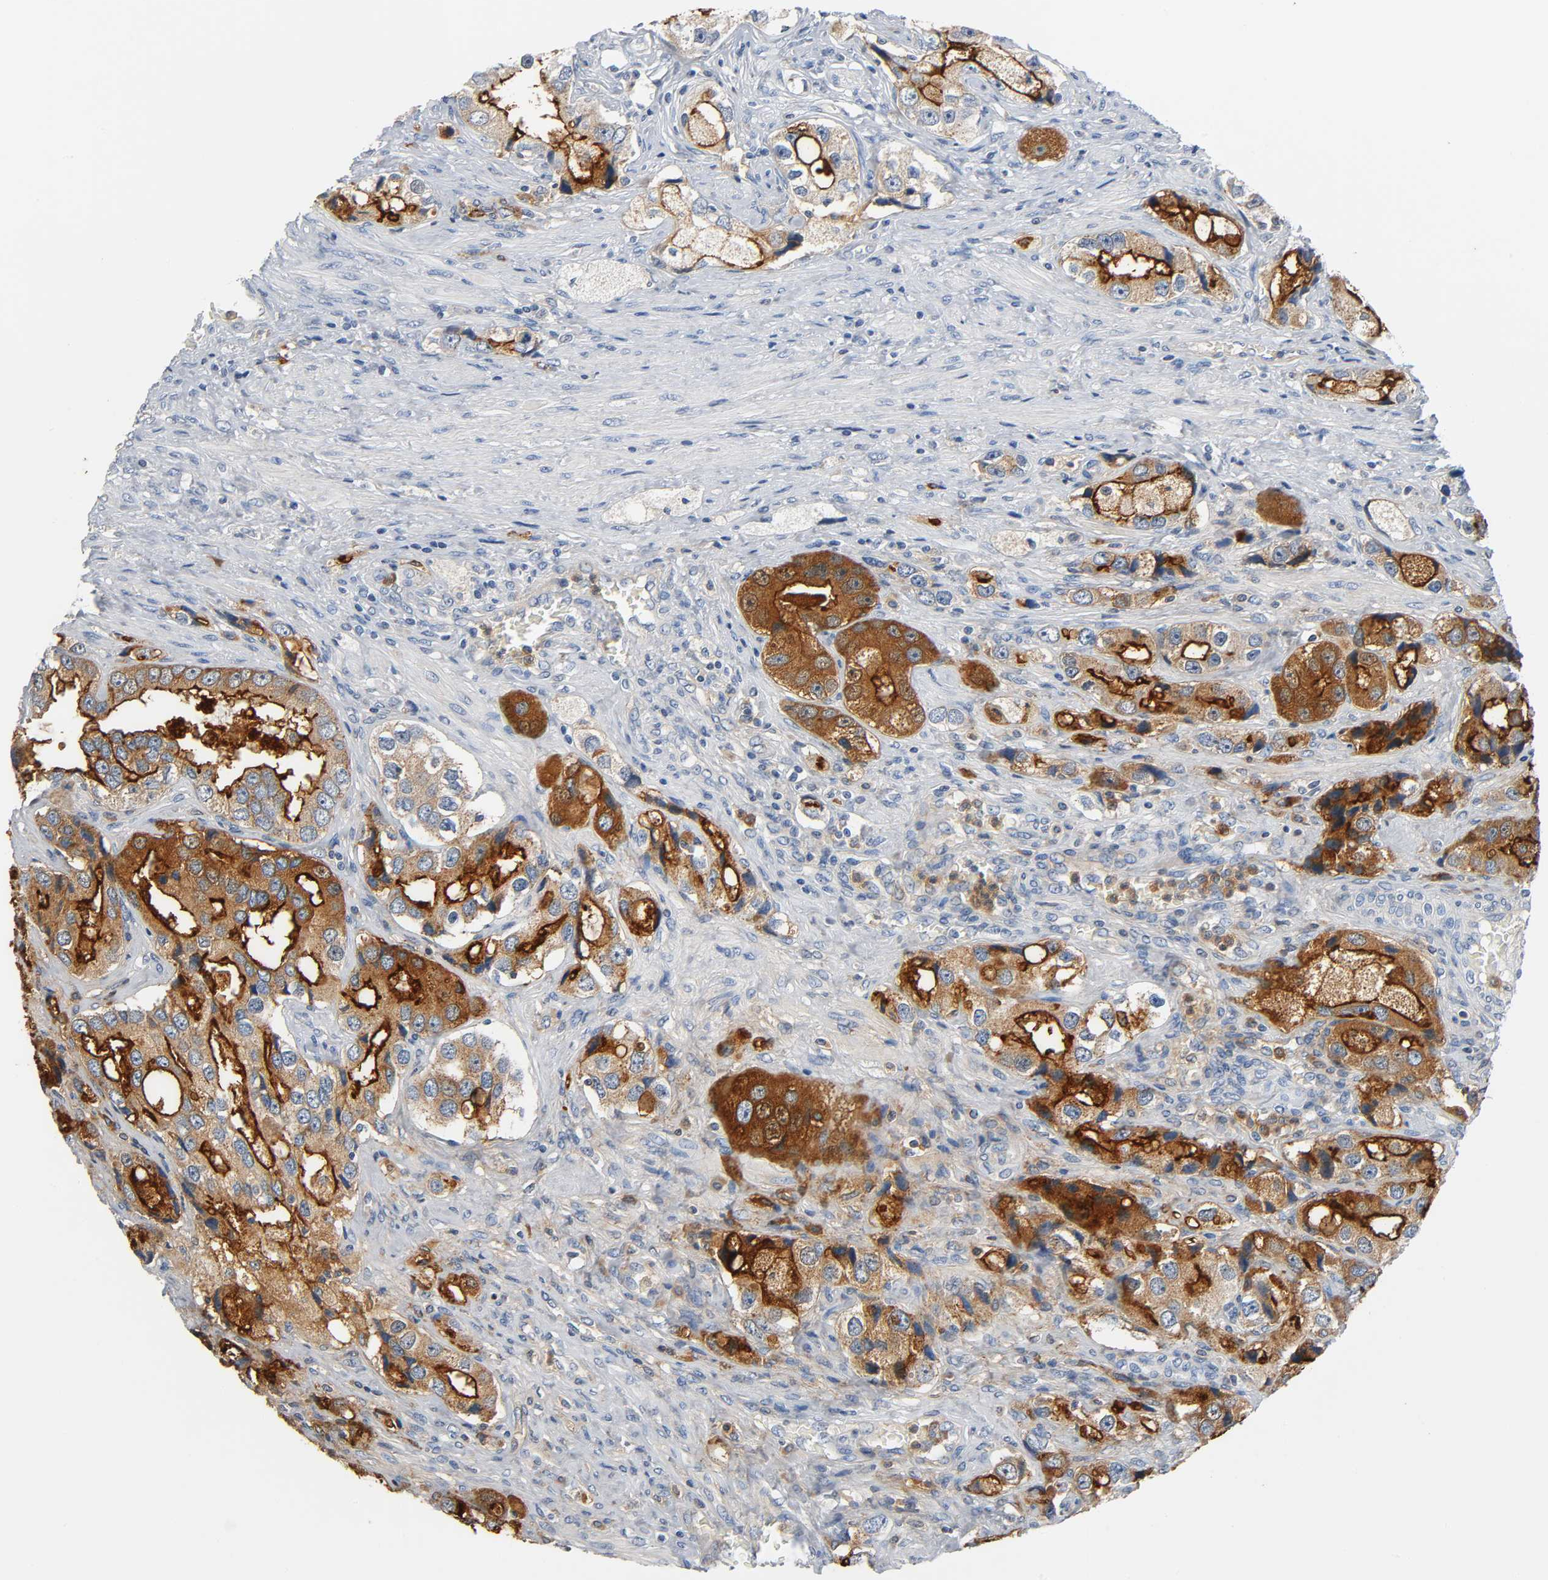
{"staining": {"intensity": "strong", "quantity": ">75%", "location": "cytoplasmic/membranous"}, "tissue": "prostate cancer", "cell_type": "Tumor cells", "image_type": "cancer", "snomed": [{"axis": "morphology", "description": "Adenocarcinoma, High grade"}, {"axis": "topography", "description": "Prostate"}], "caption": "A brown stain shows strong cytoplasmic/membranous staining of a protein in human prostate cancer tumor cells.", "gene": "ANPEP", "patient": {"sex": "male", "age": 63}}